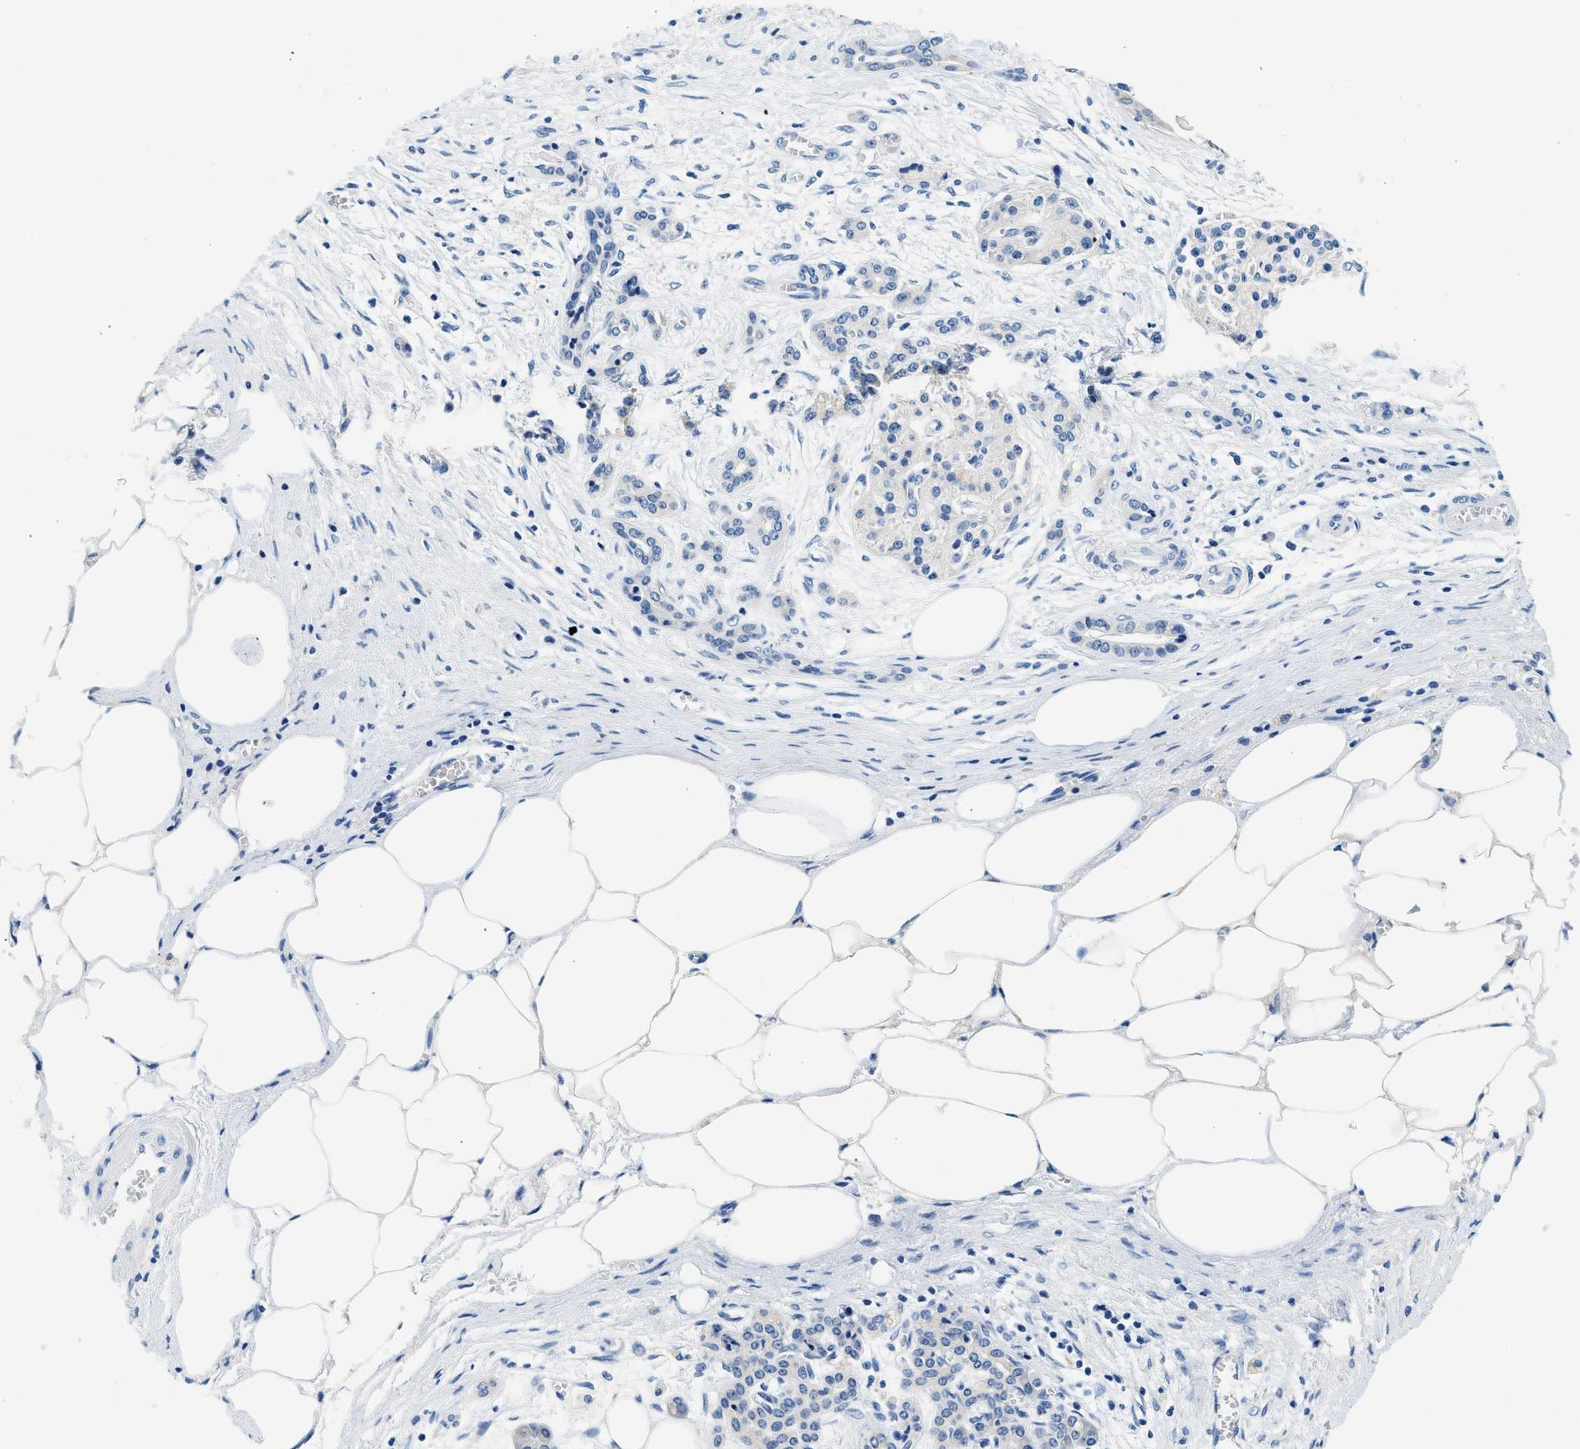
{"staining": {"intensity": "negative", "quantity": "none", "location": "none"}, "tissue": "pancreatic cancer", "cell_type": "Tumor cells", "image_type": "cancer", "snomed": [{"axis": "morphology", "description": "Adenocarcinoma, NOS"}, {"axis": "topography", "description": "Pancreas"}], "caption": "Pancreatic cancer stained for a protein using immunohistochemistry displays no positivity tumor cells.", "gene": "GSTM3", "patient": {"sex": "female", "age": 70}}